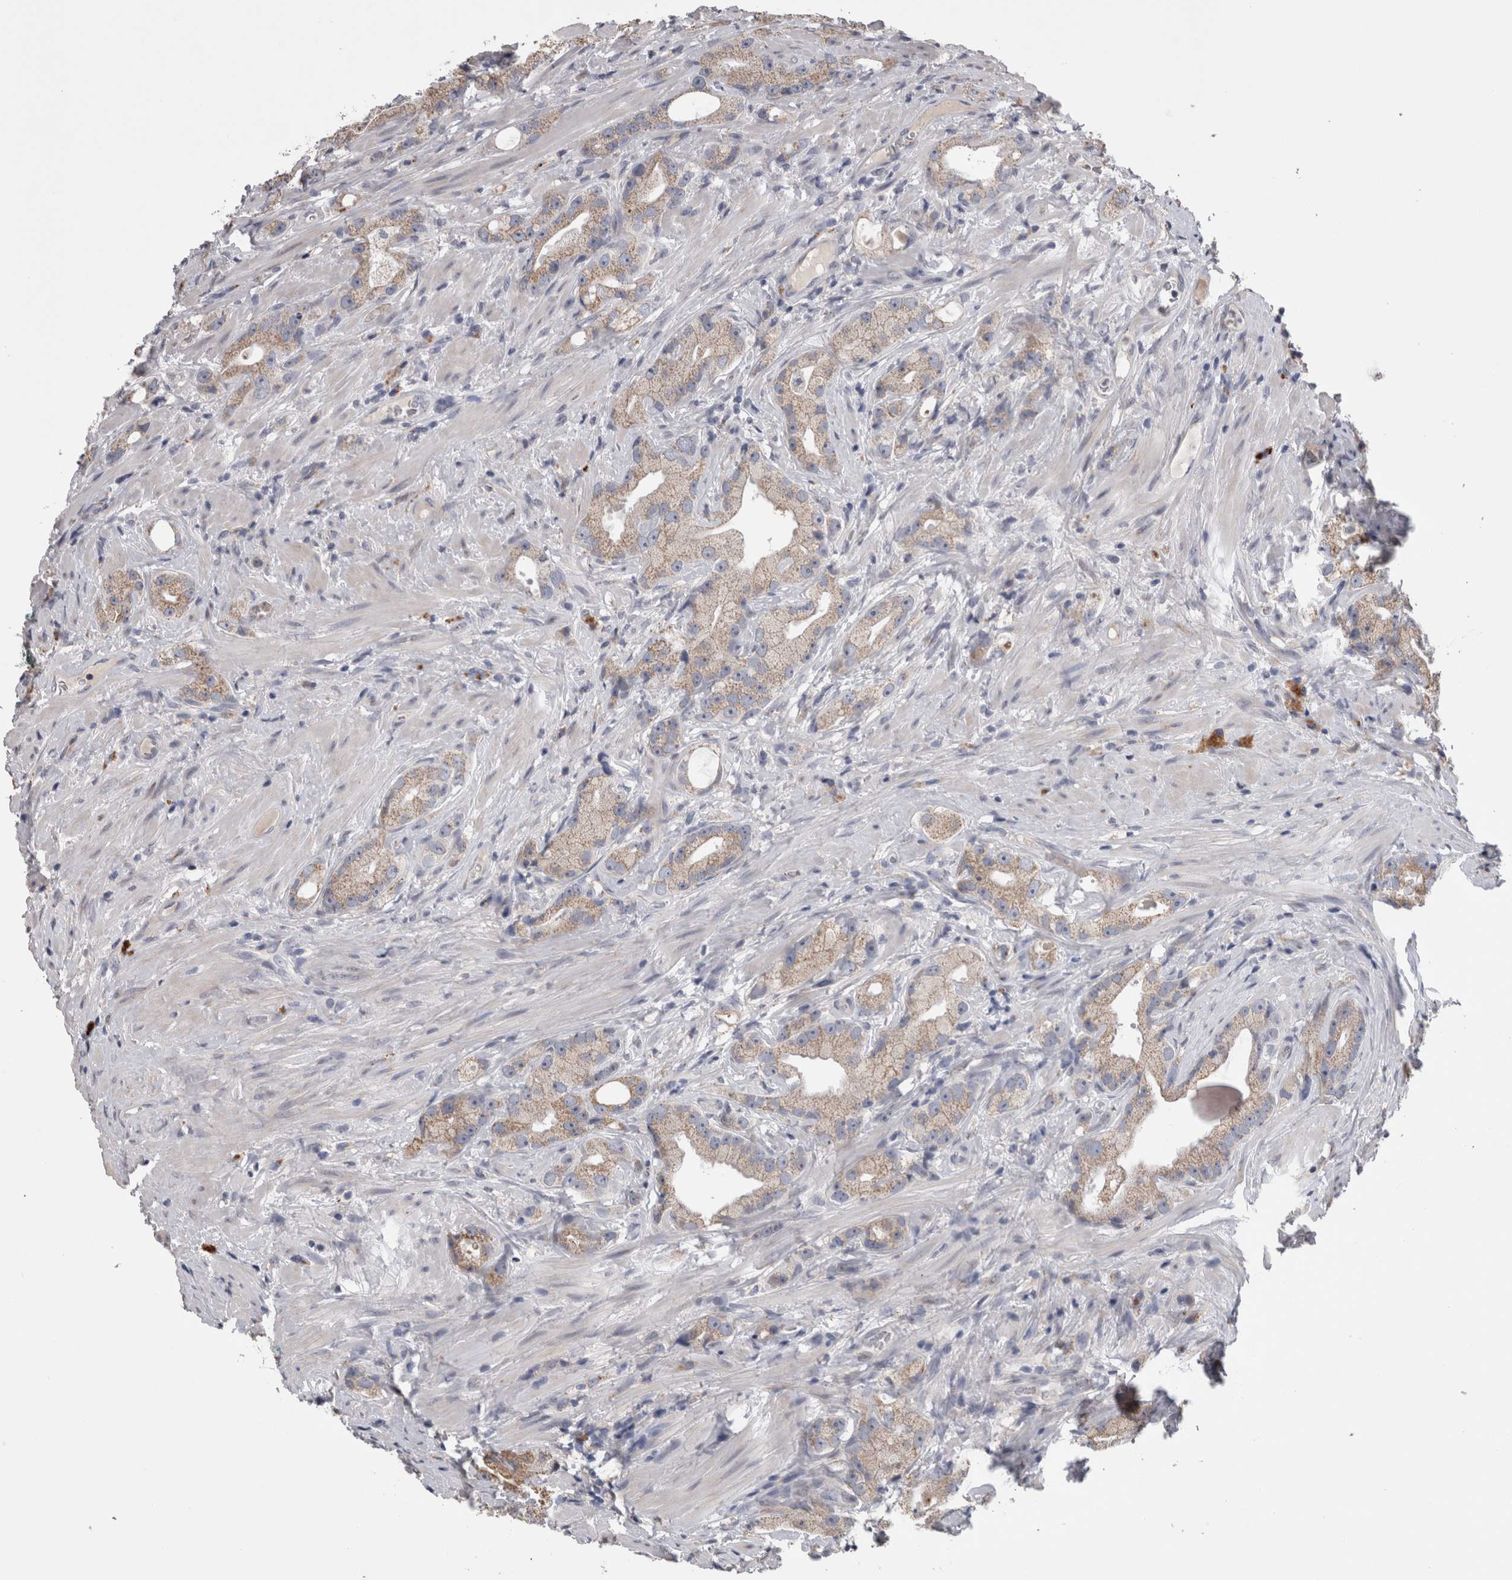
{"staining": {"intensity": "weak", "quantity": "25%-75%", "location": "cytoplasmic/membranous"}, "tissue": "prostate cancer", "cell_type": "Tumor cells", "image_type": "cancer", "snomed": [{"axis": "morphology", "description": "Adenocarcinoma, High grade"}, {"axis": "topography", "description": "Prostate"}], "caption": "An image of human prostate adenocarcinoma (high-grade) stained for a protein demonstrates weak cytoplasmic/membranous brown staining in tumor cells.", "gene": "STC1", "patient": {"sex": "male", "age": 63}}